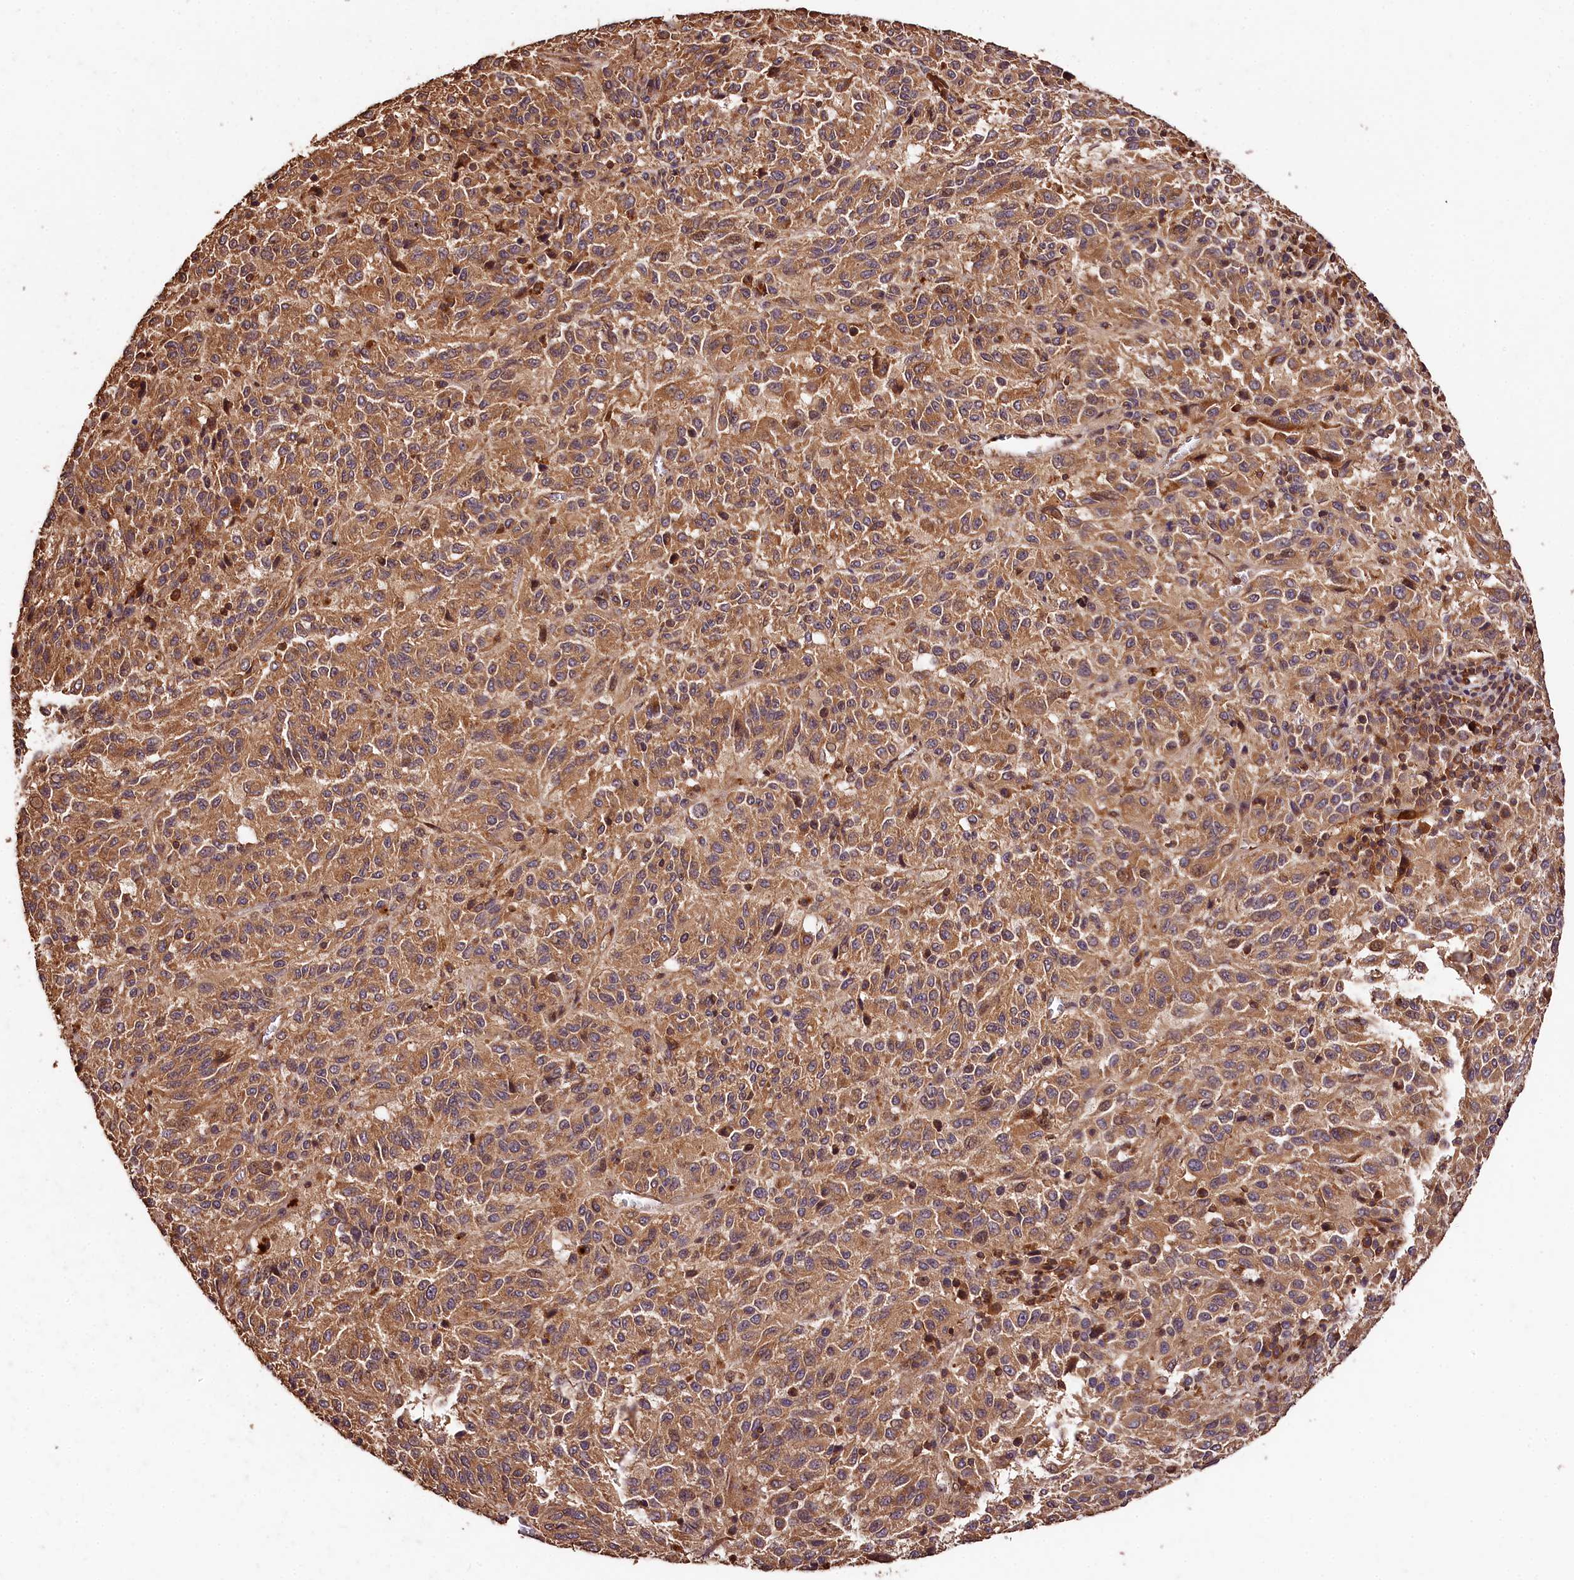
{"staining": {"intensity": "moderate", "quantity": ">75%", "location": "cytoplasmic/membranous"}, "tissue": "melanoma", "cell_type": "Tumor cells", "image_type": "cancer", "snomed": [{"axis": "morphology", "description": "Malignant melanoma, Metastatic site"}, {"axis": "topography", "description": "Lung"}], "caption": "A histopathology image of human malignant melanoma (metastatic site) stained for a protein shows moderate cytoplasmic/membranous brown staining in tumor cells. (Stains: DAB (3,3'-diaminobenzidine) in brown, nuclei in blue, Microscopy: brightfield microscopy at high magnification).", "gene": "KPTN", "patient": {"sex": "male", "age": 64}}